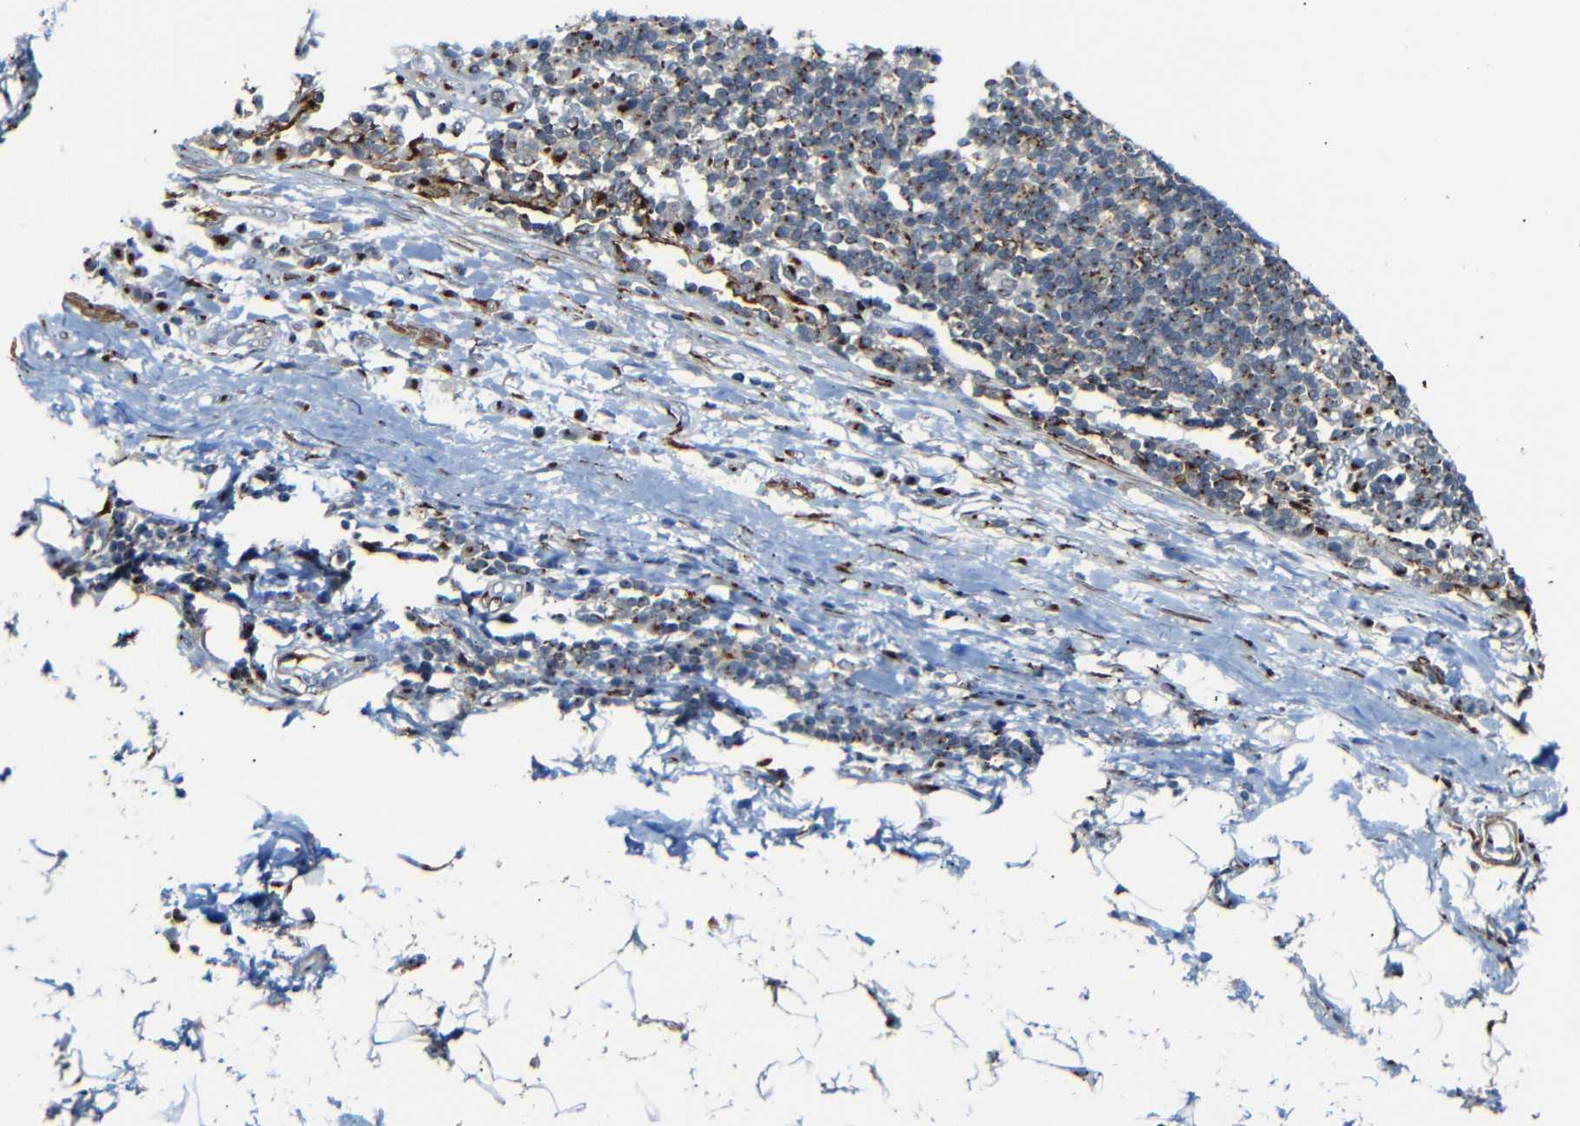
{"staining": {"intensity": "moderate", "quantity": "<25%", "location": "cytoplasmic/membranous"}, "tissue": "adipose tissue", "cell_type": "Adipocytes", "image_type": "normal", "snomed": [{"axis": "morphology", "description": "Normal tissue, NOS"}, {"axis": "morphology", "description": "Adenocarcinoma, NOS"}, {"axis": "topography", "description": "Esophagus"}], "caption": "Immunohistochemical staining of unremarkable human adipose tissue displays low levels of moderate cytoplasmic/membranous expression in about <25% of adipocytes.", "gene": "TGOLN2", "patient": {"sex": "male", "age": 62}}